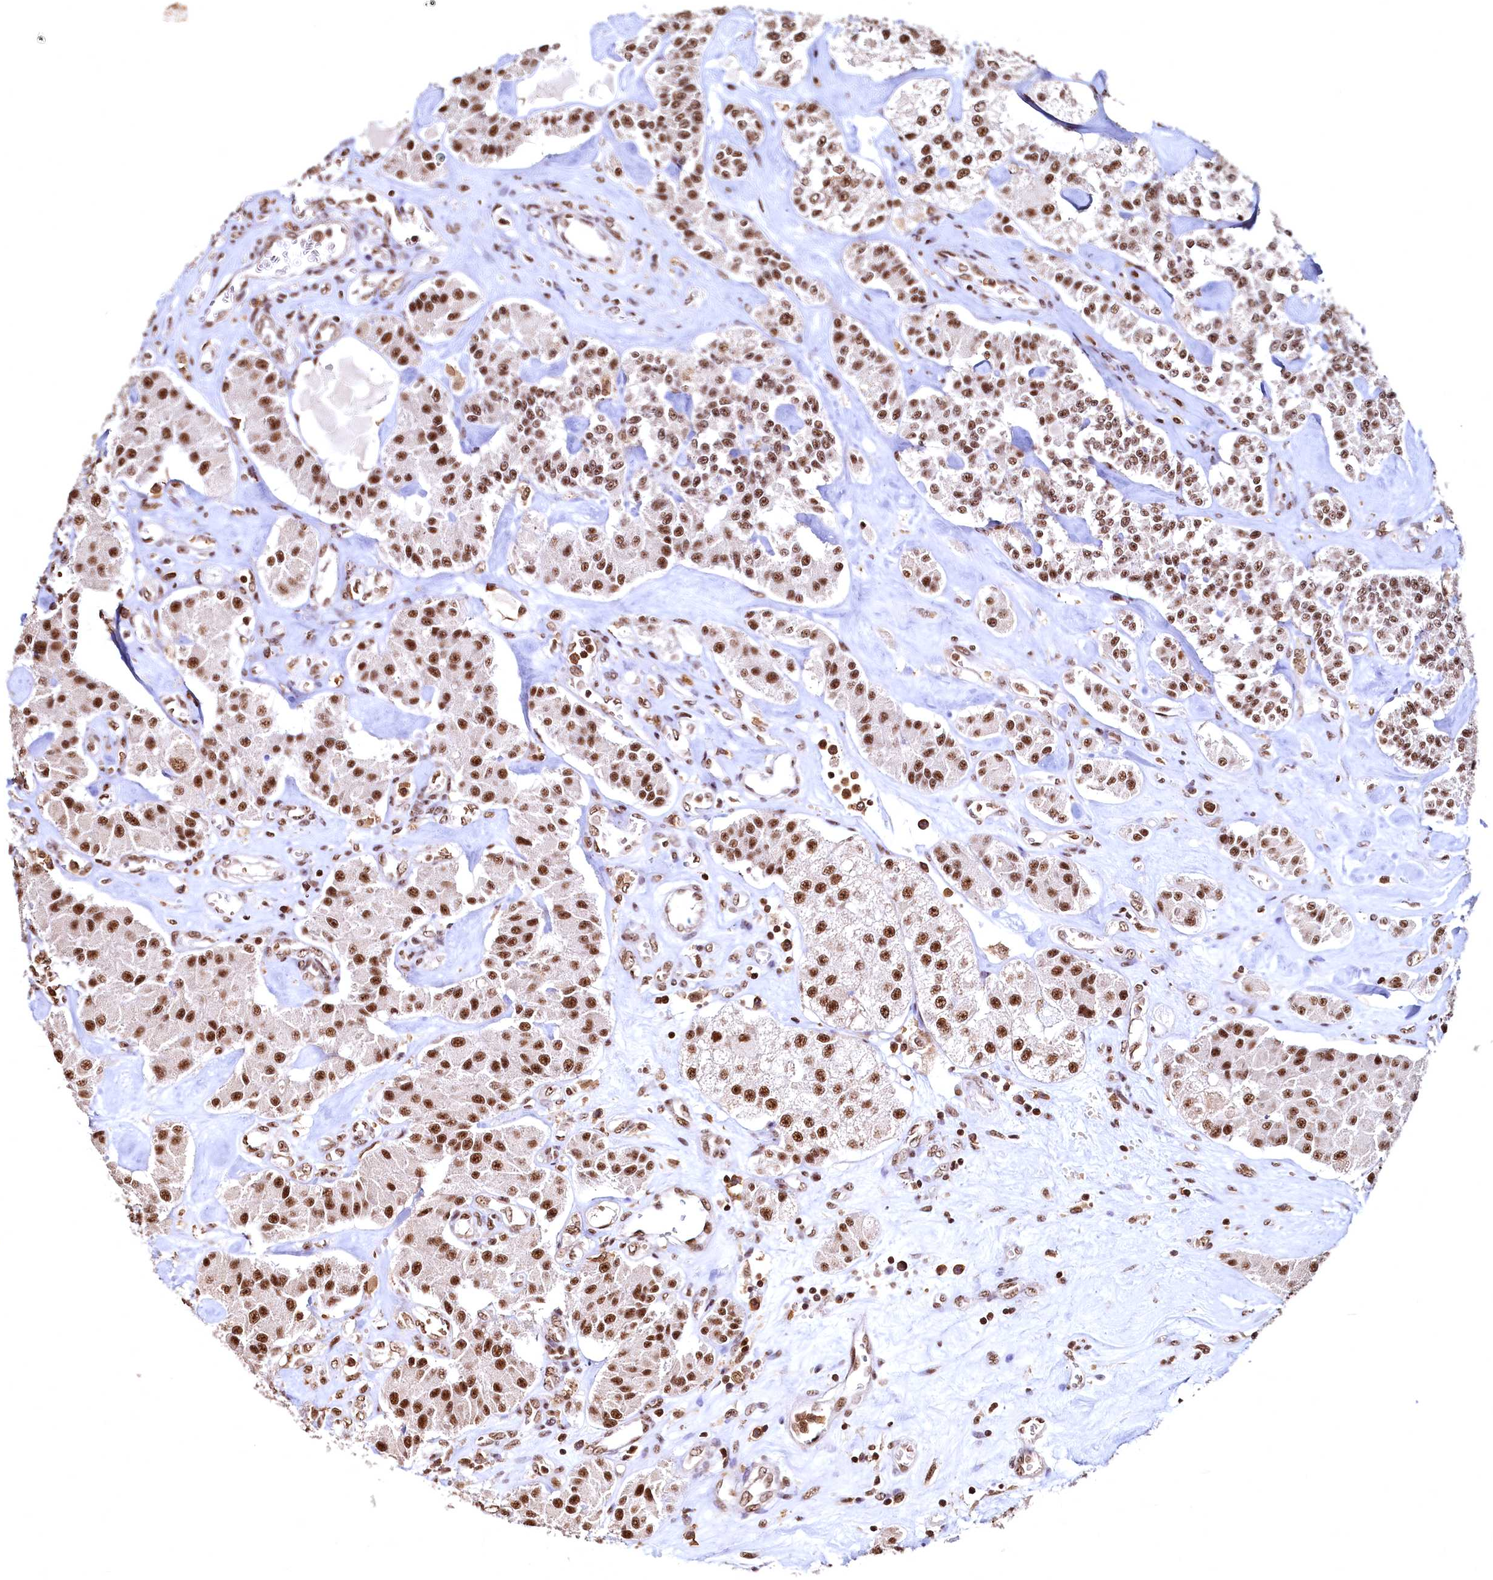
{"staining": {"intensity": "strong", "quantity": ">75%", "location": "nuclear"}, "tissue": "carcinoid", "cell_type": "Tumor cells", "image_type": "cancer", "snomed": [{"axis": "morphology", "description": "Carcinoid, malignant, NOS"}, {"axis": "topography", "description": "Pancreas"}], "caption": "Protein positivity by IHC displays strong nuclear positivity in about >75% of tumor cells in malignant carcinoid. Nuclei are stained in blue.", "gene": "RSRC2", "patient": {"sex": "male", "age": 41}}